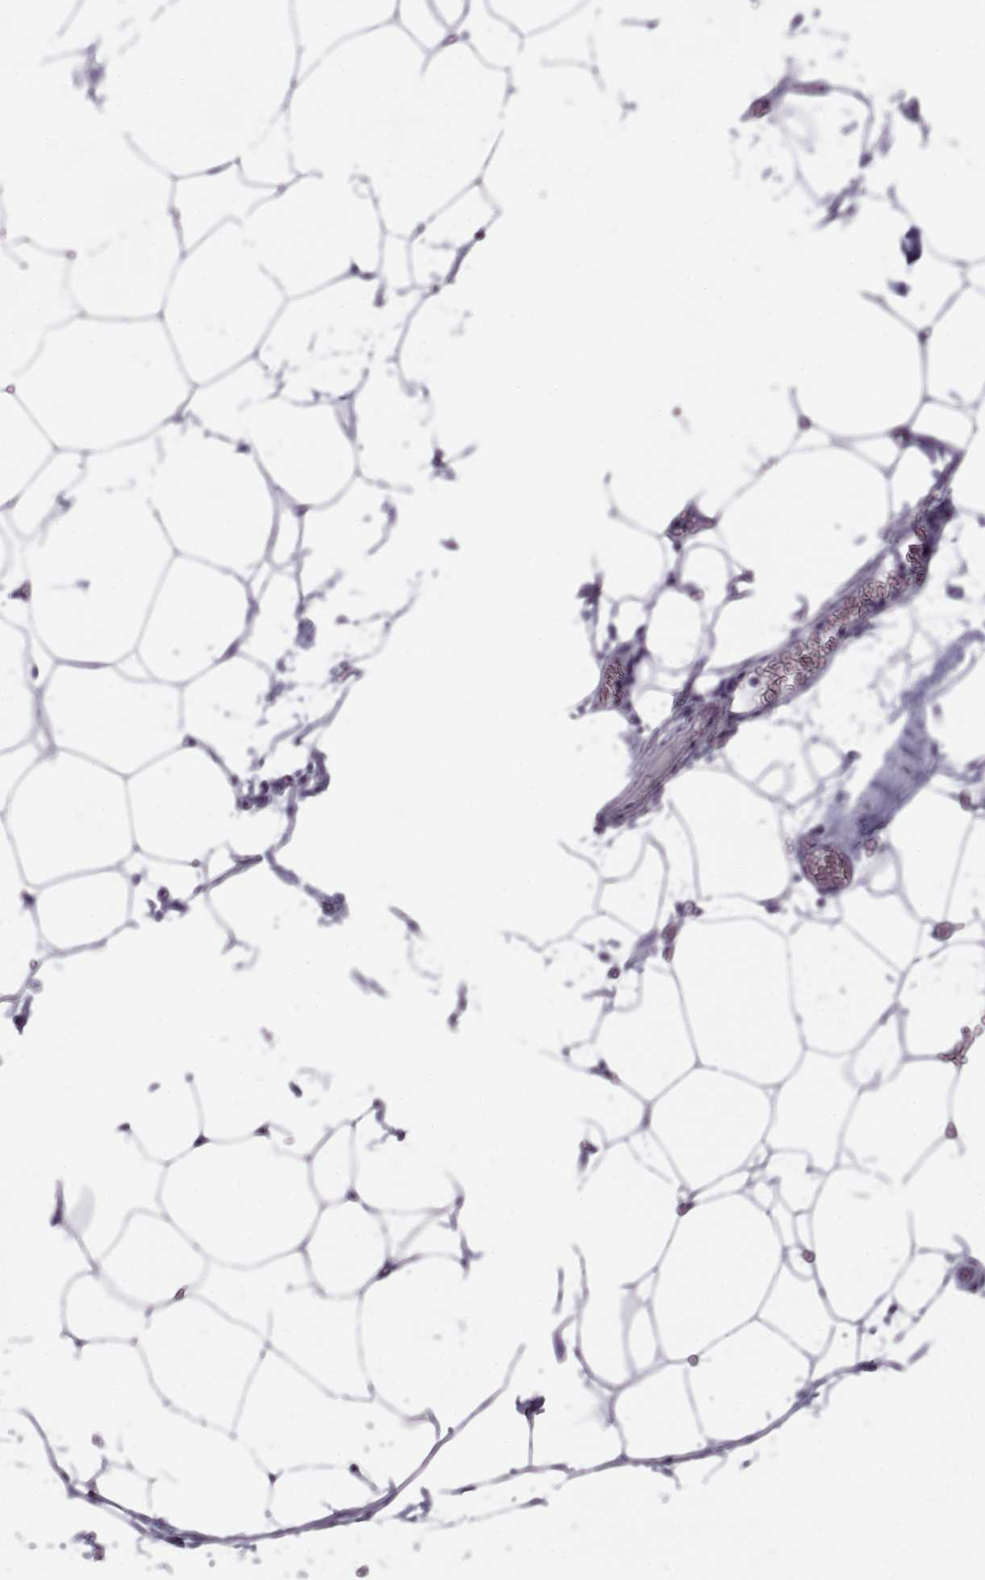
{"staining": {"intensity": "negative", "quantity": "none", "location": "none"}, "tissue": "adipose tissue", "cell_type": "Adipocytes", "image_type": "normal", "snomed": [{"axis": "morphology", "description": "Normal tissue, NOS"}, {"axis": "topography", "description": "Adipose tissue"}], "caption": "This histopathology image is of benign adipose tissue stained with IHC to label a protein in brown with the nuclei are counter-stained blue. There is no positivity in adipocytes.", "gene": "RLBP1", "patient": {"sex": "male", "age": 57}}